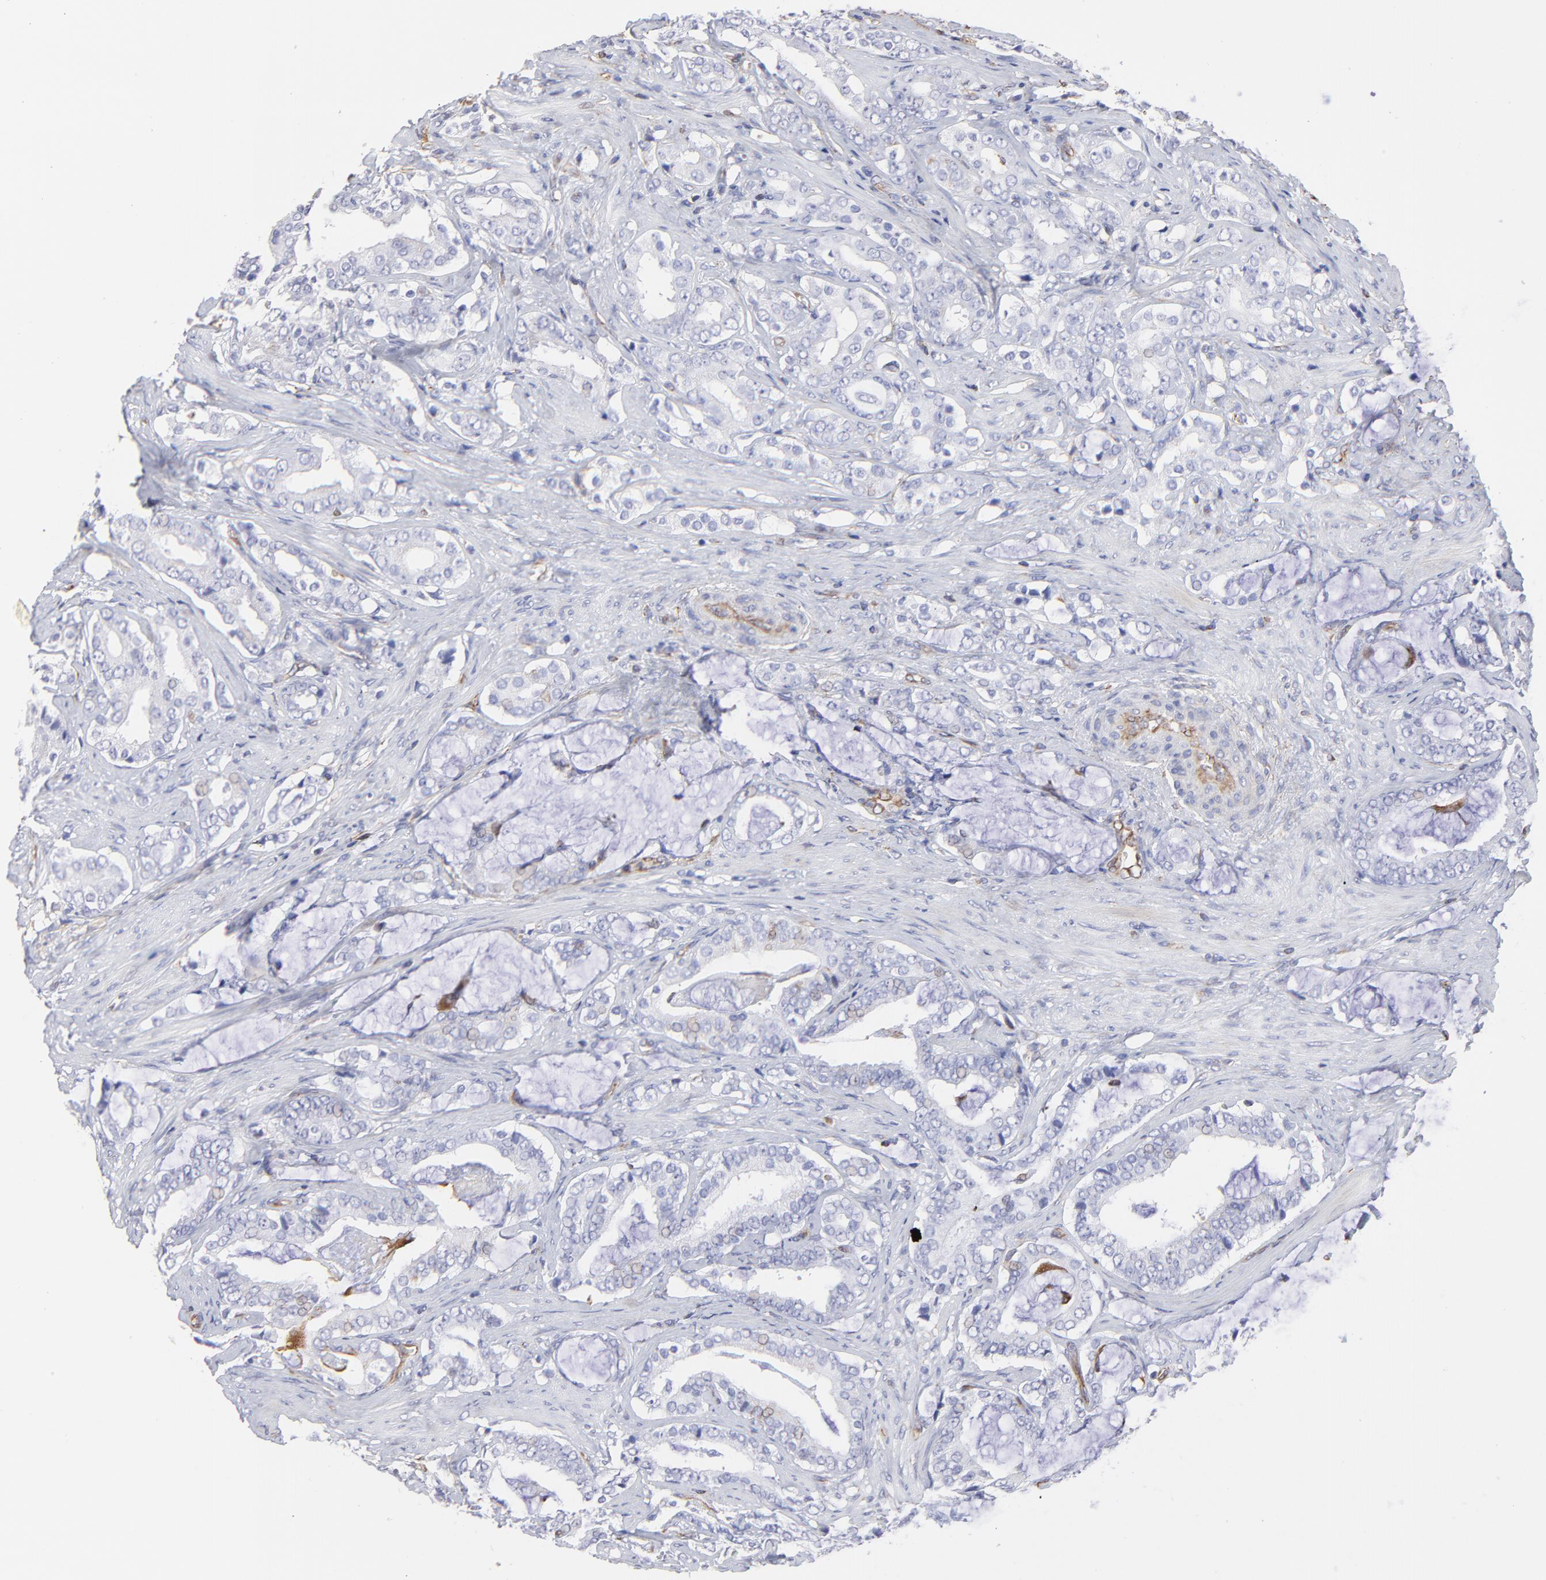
{"staining": {"intensity": "negative", "quantity": "none", "location": "none"}, "tissue": "prostate cancer", "cell_type": "Tumor cells", "image_type": "cancer", "snomed": [{"axis": "morphology", "description": "Adenocarcinoma, Low grade"}, {"axis": "topography", "description": "Prostate"}], "caption": "Micrograph shows no significant protein positivity in tumor cells of adenocarcinoma (low-grade) (prostate).", "gene": "COX8C", "patient": {"sex": "male", "age": 59}}